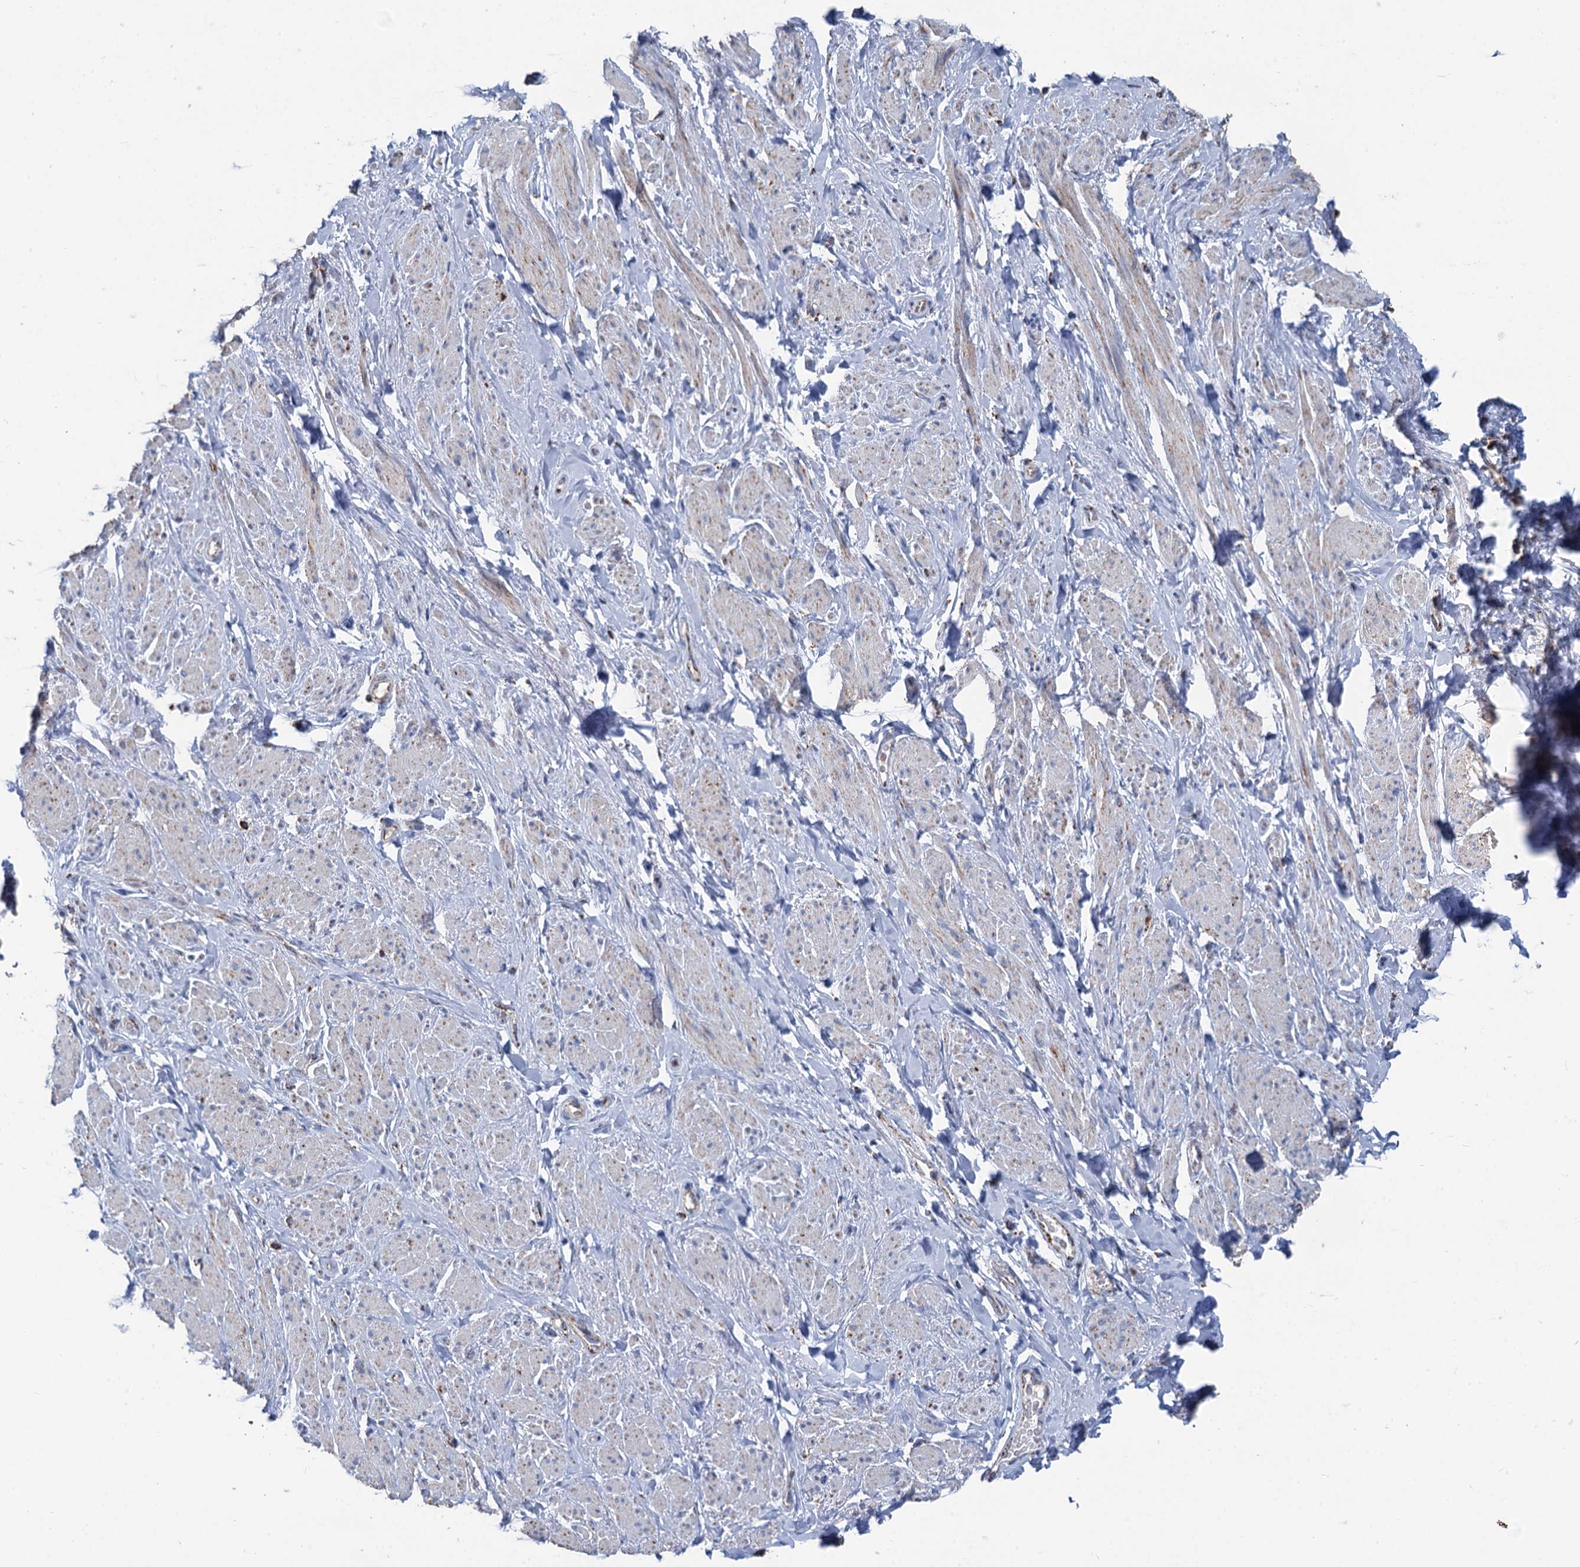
{"staining": {"intensity": "weak", "quantity": "25%-75%", "location": "cytoplasmic/membranous"}, "tissue": "smooth muscle", "cell_type": "Smooth muscle cells", "image_type": "normal", "snomed": [{"axis": "morphology", "description": "Normal tissue, NOS"}, {"axis": "topography", "description": "Smooth muscle"}, {"axis": "topography", "description": "Peripheral nerve tissue"}], "caption": "A low amount of weak cytoplasmic/membranous expression is seen in about 25%-75% of smooth muscle cells in unremarkable smooth muscle.", "gene": "IVD", "patient": {"sex": "male", "age": 69}}